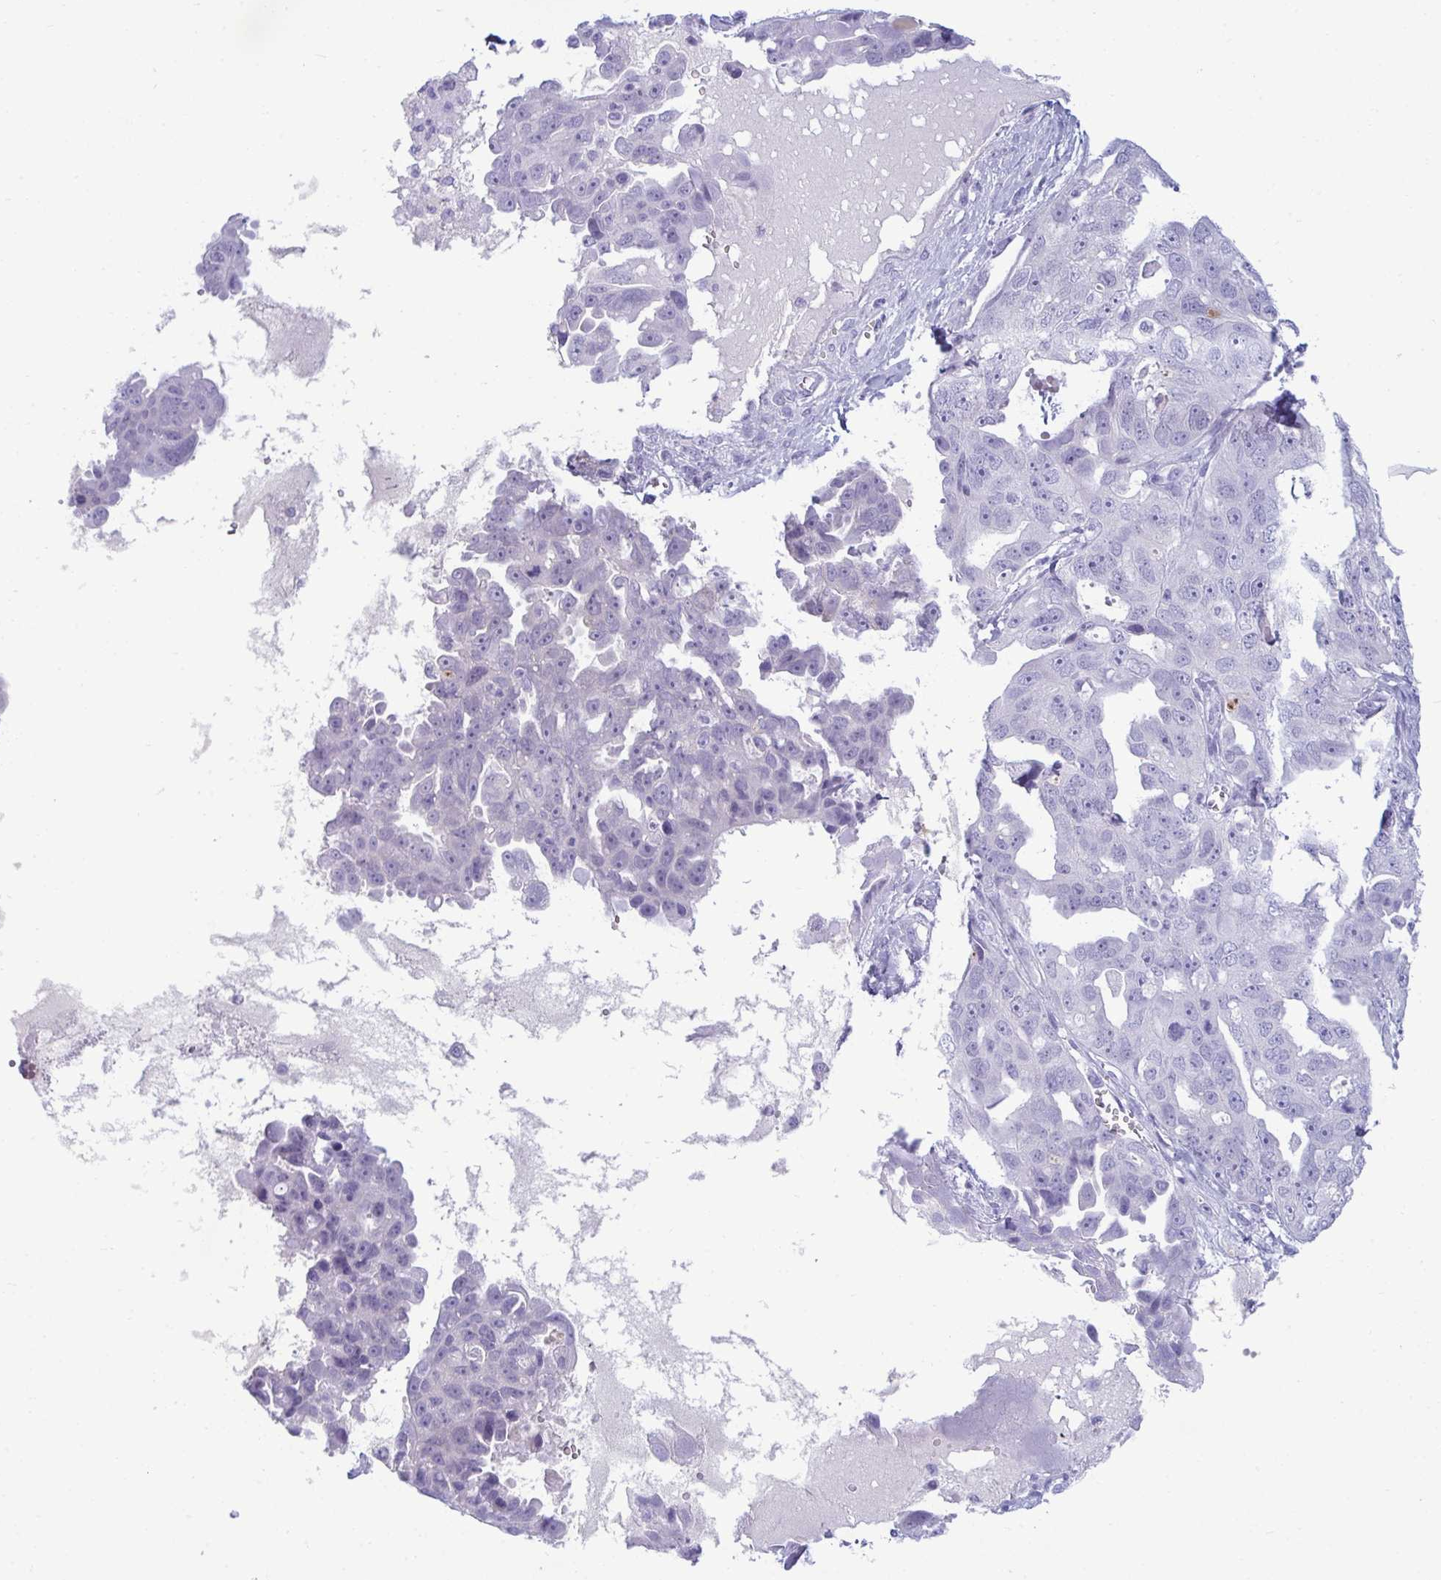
{"staining": {"intensity": "negative", "quantity": "none", "location": "none"}, "tissue": "ovarian cancer", "cell_type": "Tumor cells", "image_type": "cancer", "snomed": [{"axis": "morphology", "description": "Carcinoma, endometroid"}, {"axis": "topography", "description": "Ovary"}], "caption": "Immunohistochemistry (IHC) histopathology image of neoplastic tissue: human endometroid carcinoma (ovarian) stained with DAB (3,3'-diaminobenzidine) demonstrates no significant protein expression in tumor cells. (DAB IHC visualized using brightfield microscopy, high magnification).", "gene": "ANKRD60", "patient": {"sex": "female", "age": 70}}